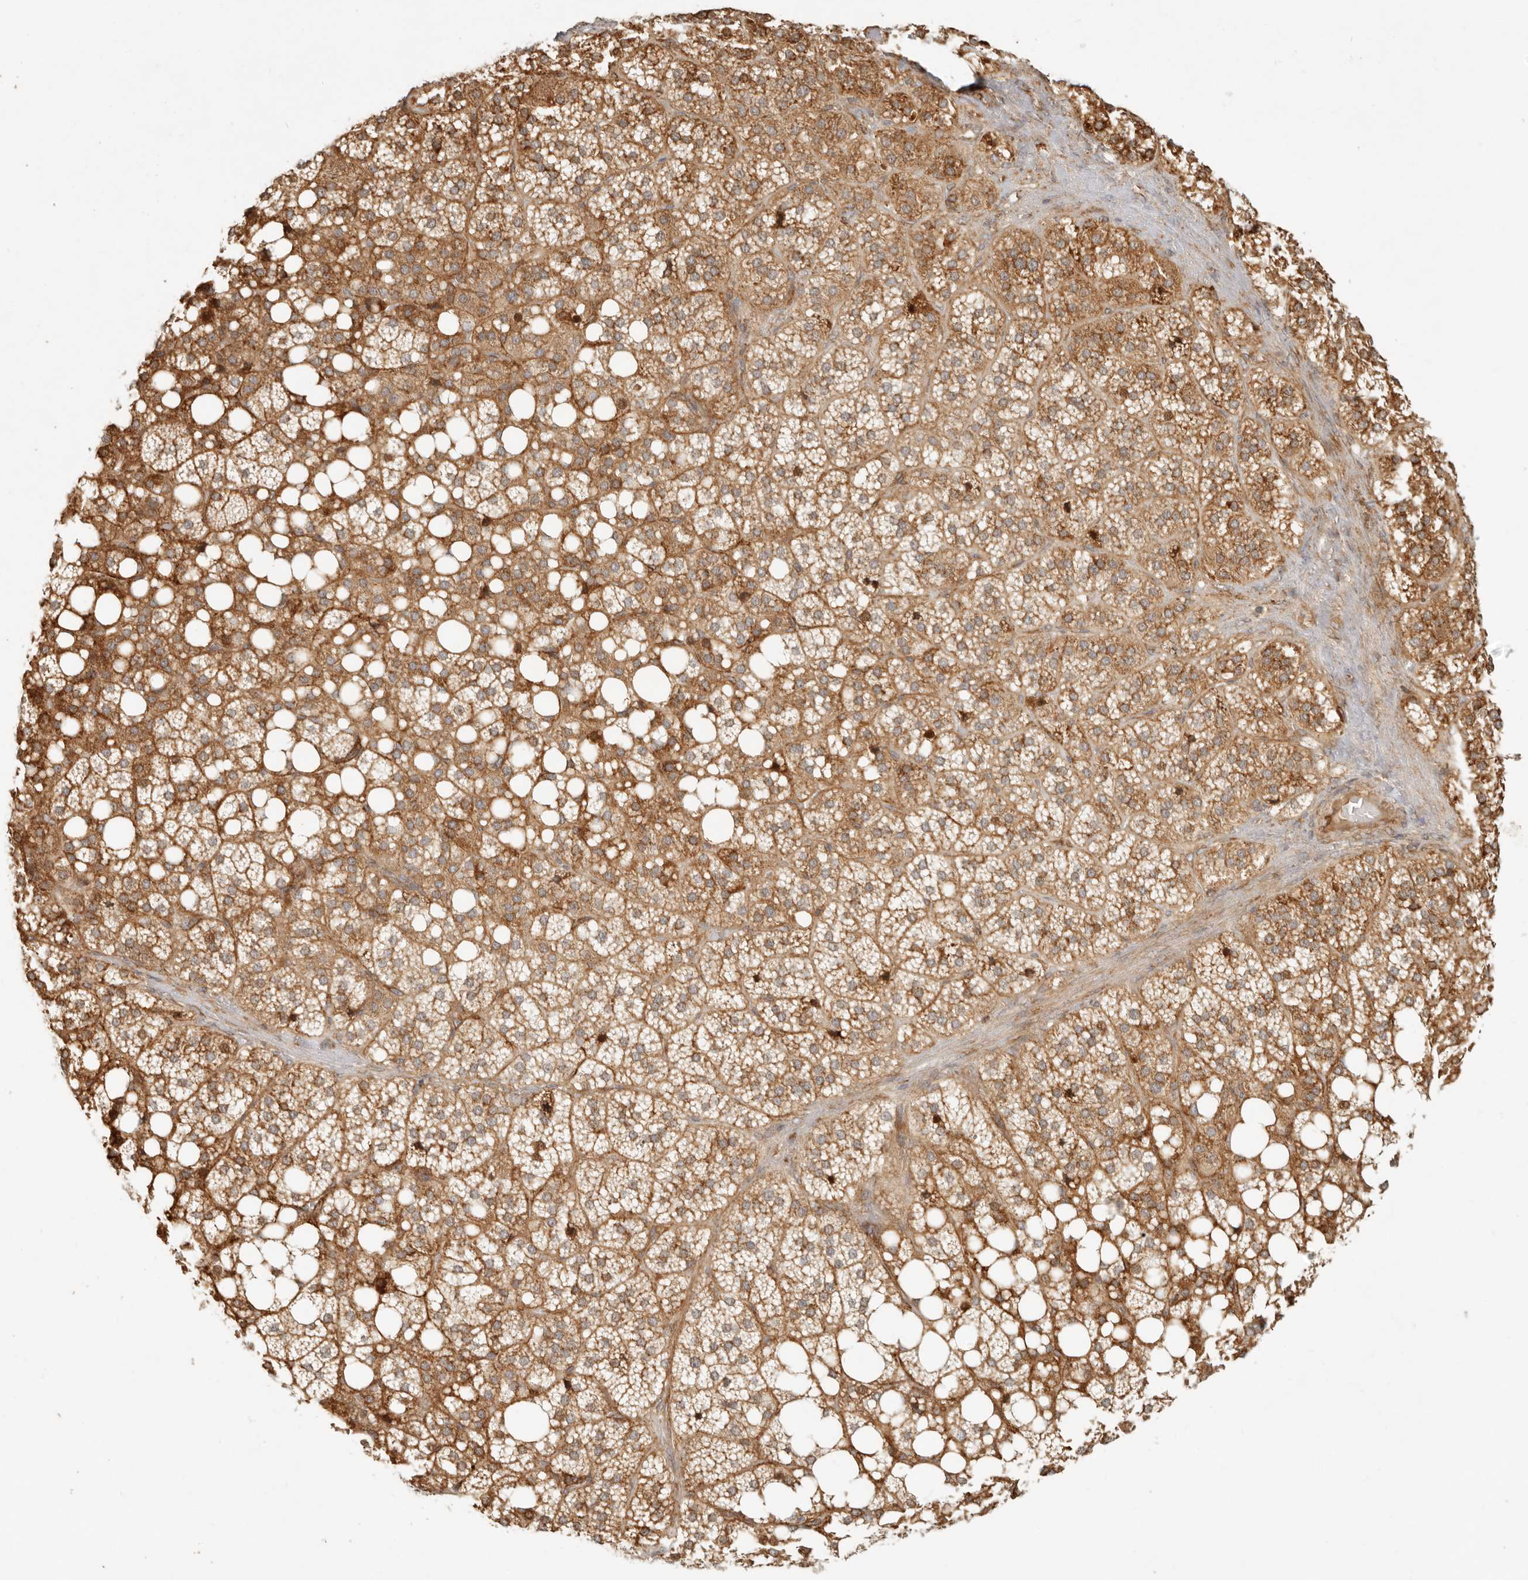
{"staining": {"intensity": "strong", "quantity": ">75%", "location": "cytoplasmic/membranous,nuclear"}, "tissue": "adrenal gland", "cell_type": "Glandular cells", "image_type": "normal", "snomed": [{"axis": "morphology", "description": "Normal tissue, NOS"}, {"axis": "topography", "description": "Adrenal gland"}], "caption": "Brown immunohistochemical staining in benign human adrenal gland exhibits strong cytoplasmic/membranous,nuclear staining in about >75% of glandular cells.", "gene": "KLHL38", "patient": {"sex": "female", "age": 59}}